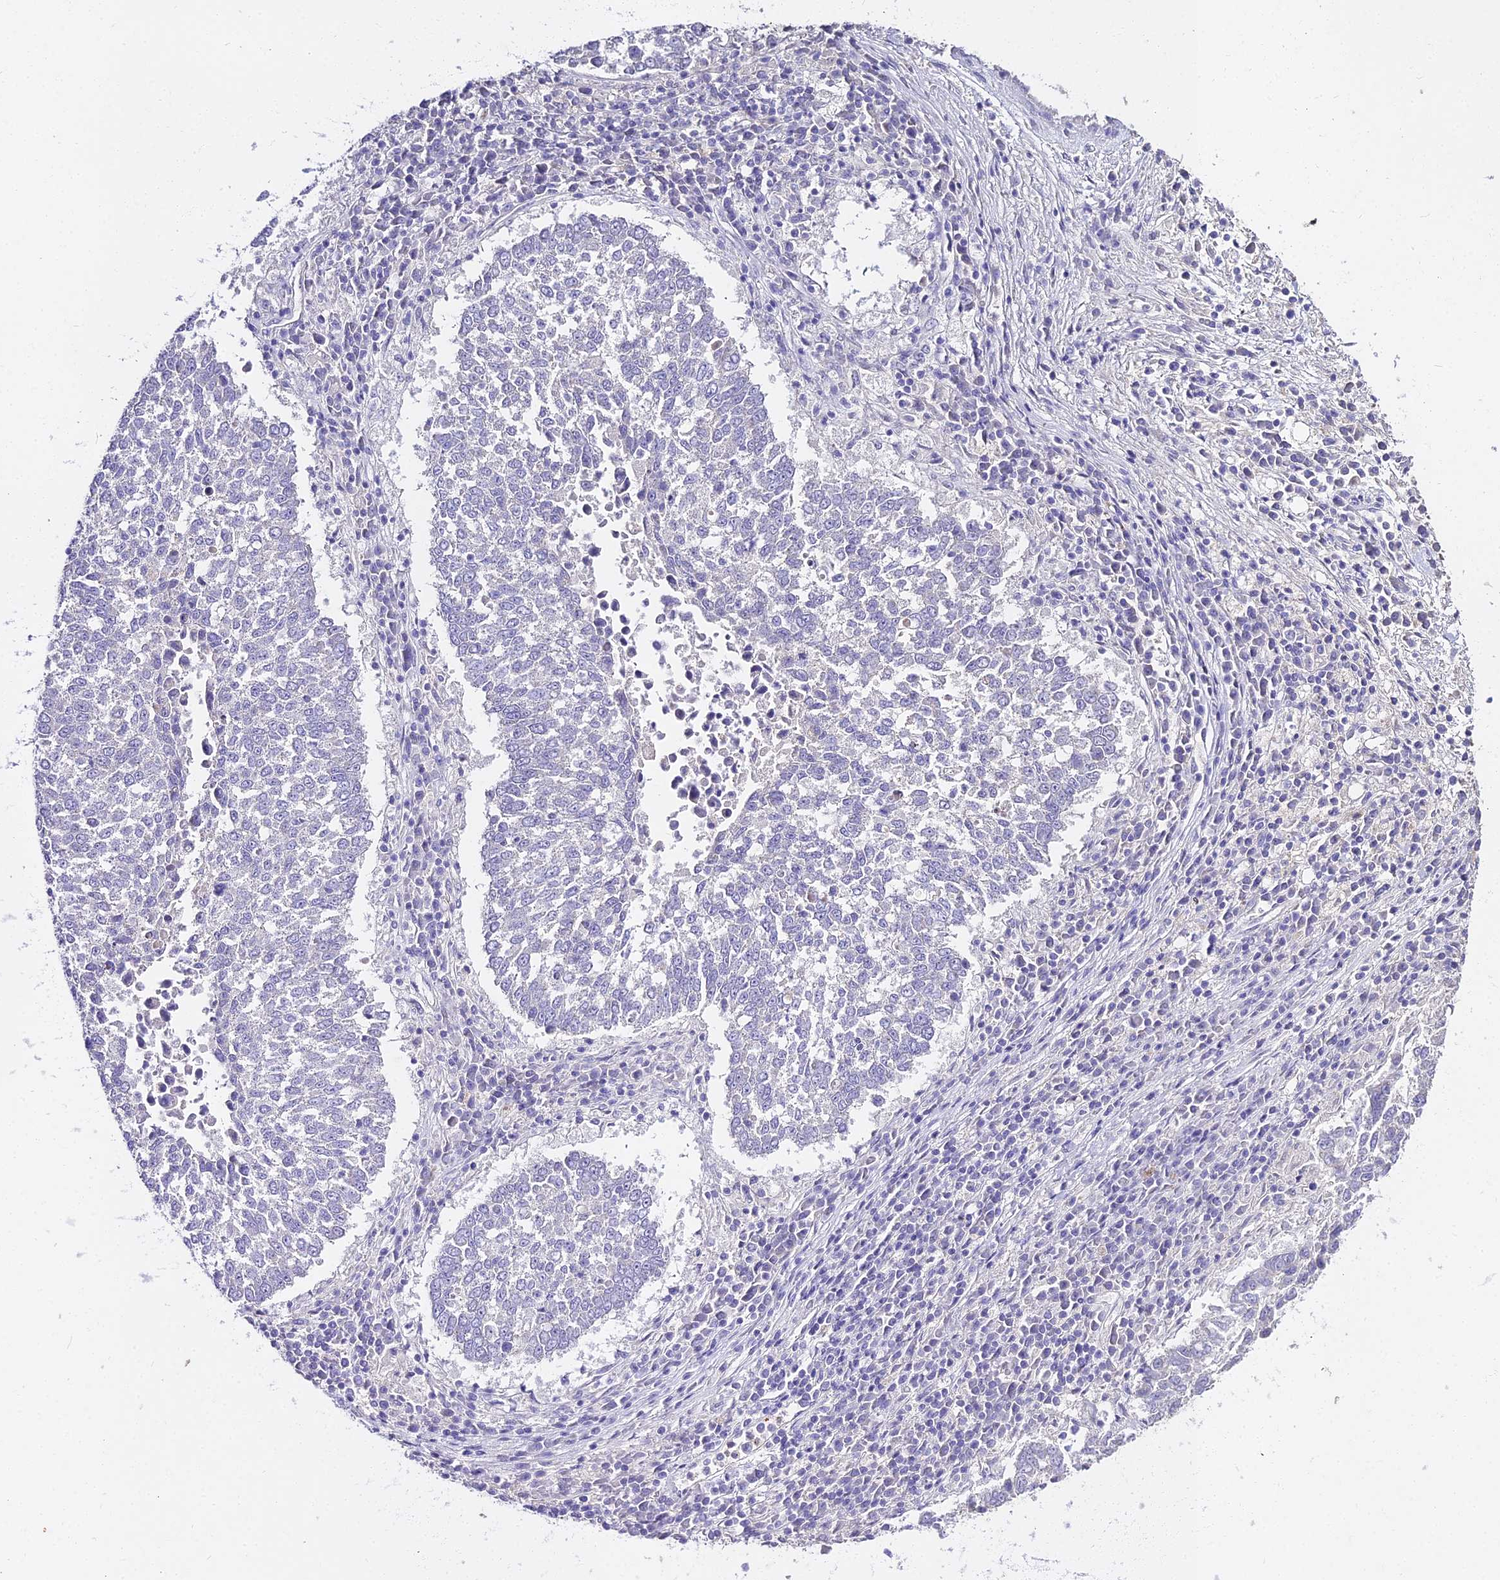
{"staining": {"intensity": "negative", "quantity": "none", "location": "none"}, "tissue": "lung cancer", "cell_type": "Tumor cells", "image_type": "cancer", "snomed": [{"axis": "morphology", "description": "Squamous cell carcinoma, NOS"}, {"axis": "topography", "description": "Lung"}], "caption": "DAB immunohistochemical staining of squamous cell carcinoma (lung) demonstrates no significant staining in tumor cells.", "gene": "GLYAT", "patient": {"sex": "male", "age": 73}}